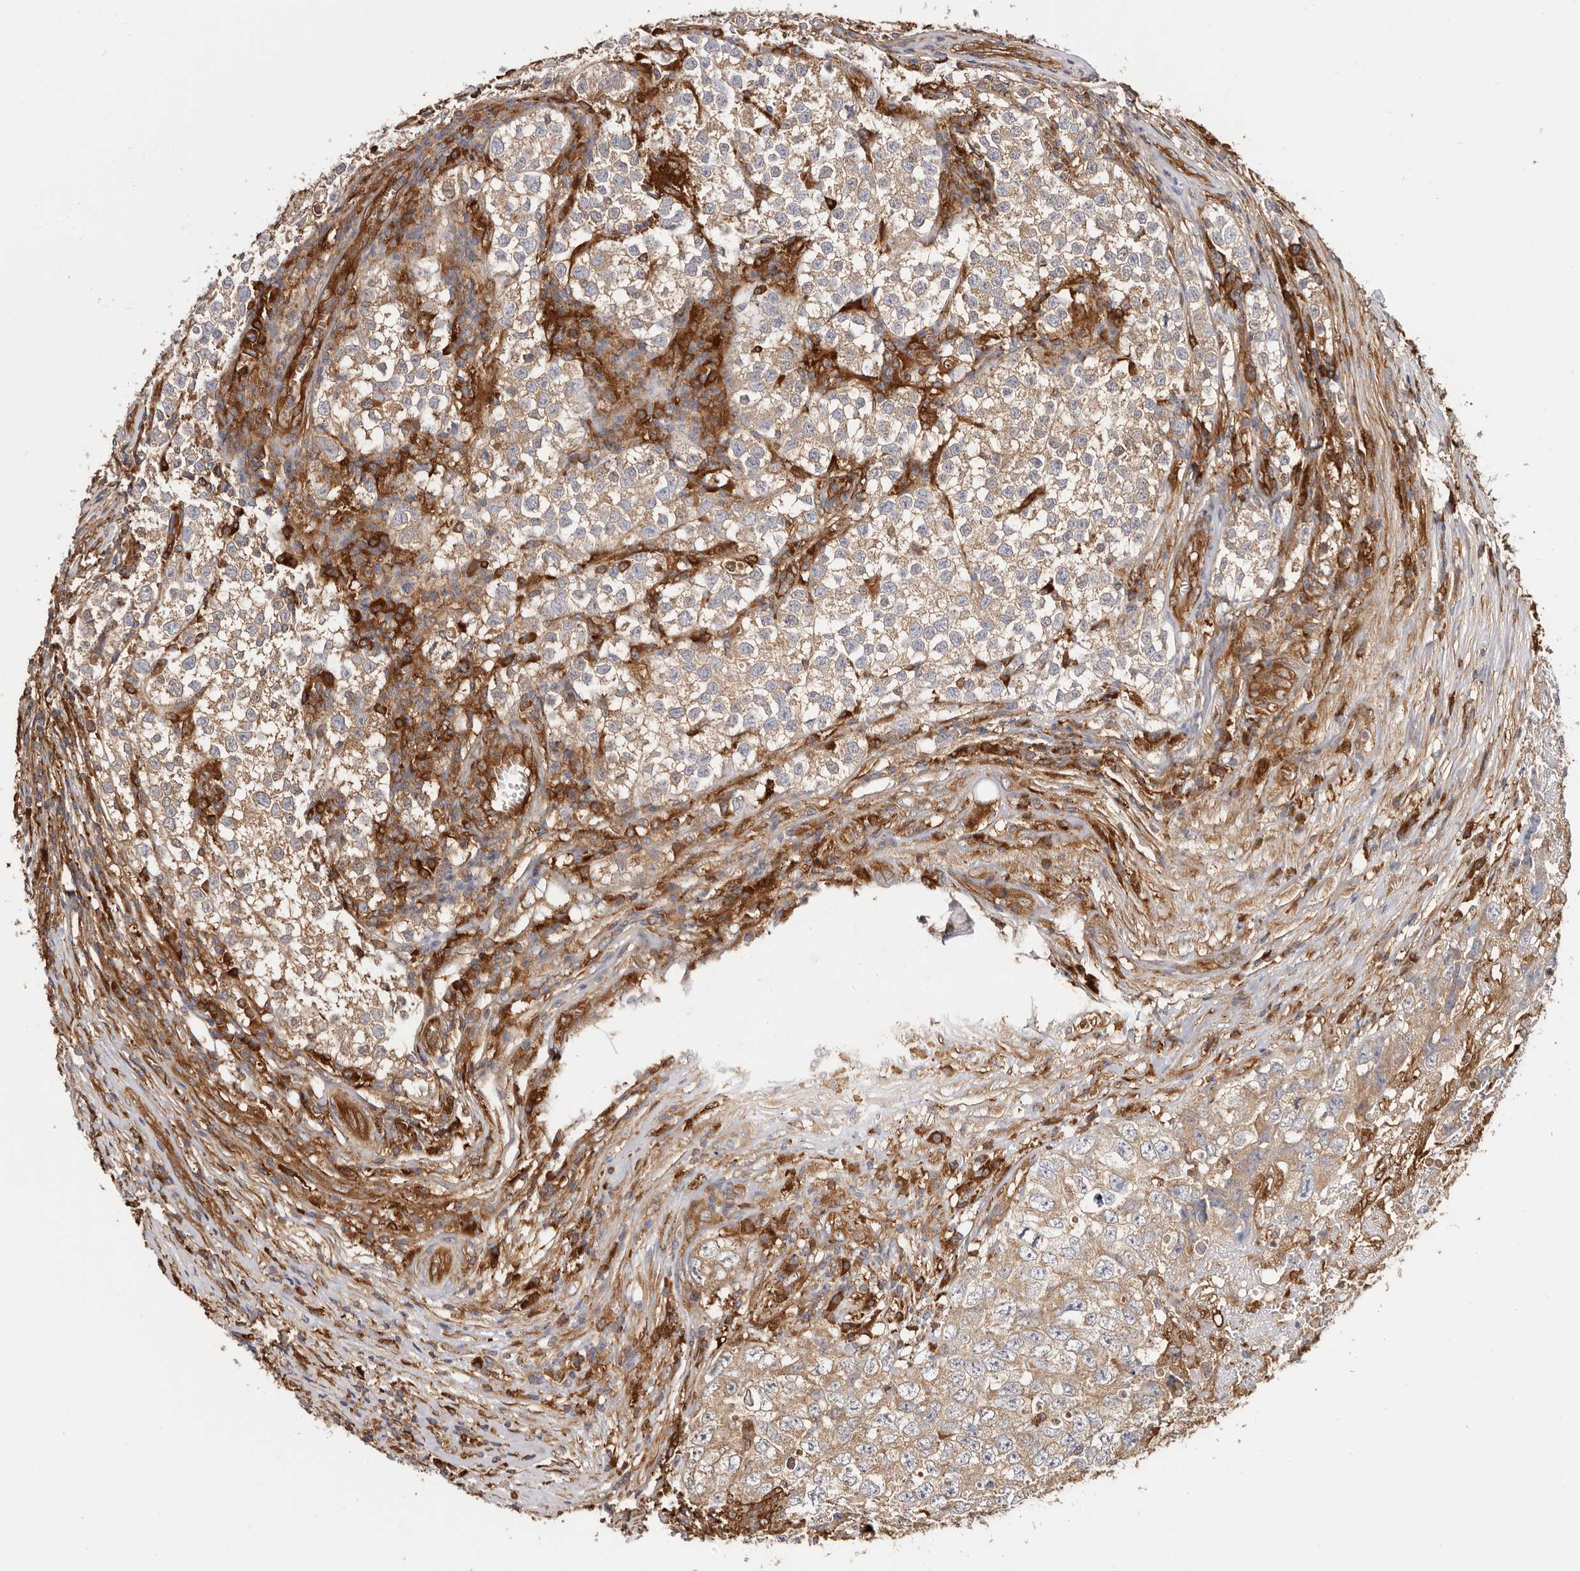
{"staining": {"intensity": "weak", "quantity": ">75%", "location": "cytoplasmic/membranous"}, "tissue": "testis cancer", "cell_type": "Tumor cells", "image_type": "cancer", "snomed": [{"axis": "morphology", "description": "Seminoma, NOS"}, {"axis": "morphology", "description": "Carcinoma, Embryonal, NOS"}, {"axis": "topography", "description": "Testis"}], "caption": "Tumor cells demonstrate low levels of weak cytoplasmic/membranous positivity in about >75% of cells in human testis cancer (seminoma).", "gene": "LAP3", "patient": {"sex": "male", "age": 43}}